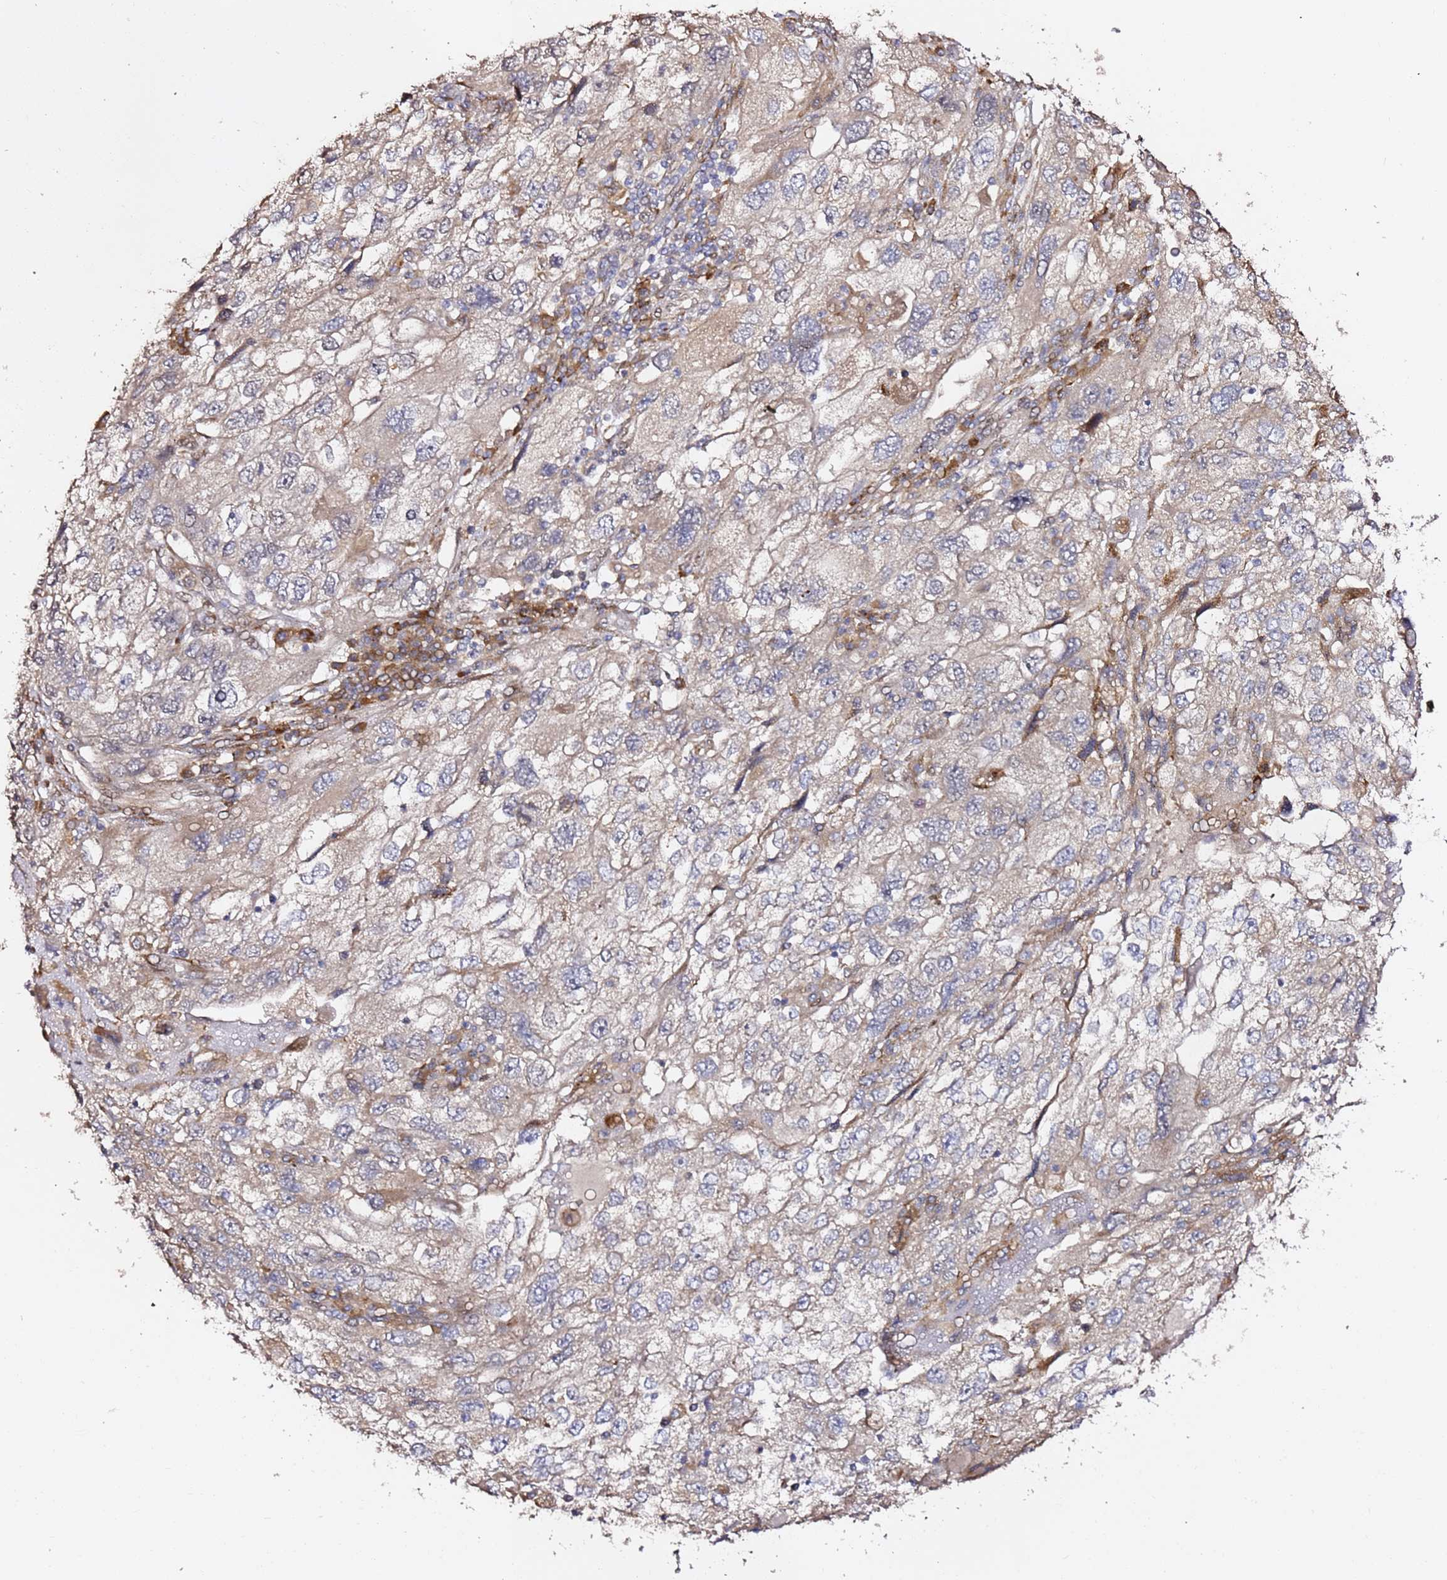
{"staining": {"intensity": "weak", "quantity": "<25%", "location": "cytoplasmic/membranous"}, "tissue": "endometrial cancer", "cell_type": "Tumor cells", "image_type": "cancer", "snomed": [{"axis": "morphology", "description": "Adenocarcinoma, NOS"}, {"axis": "topography", "description": "Endometrium"}], "caption": "Histopathology image shows no significant protein expression in tumor cells of endometrial adenocarcinoma.", "gene": "HSD17B7", "patient": {"sex": "female", "age": 49}}